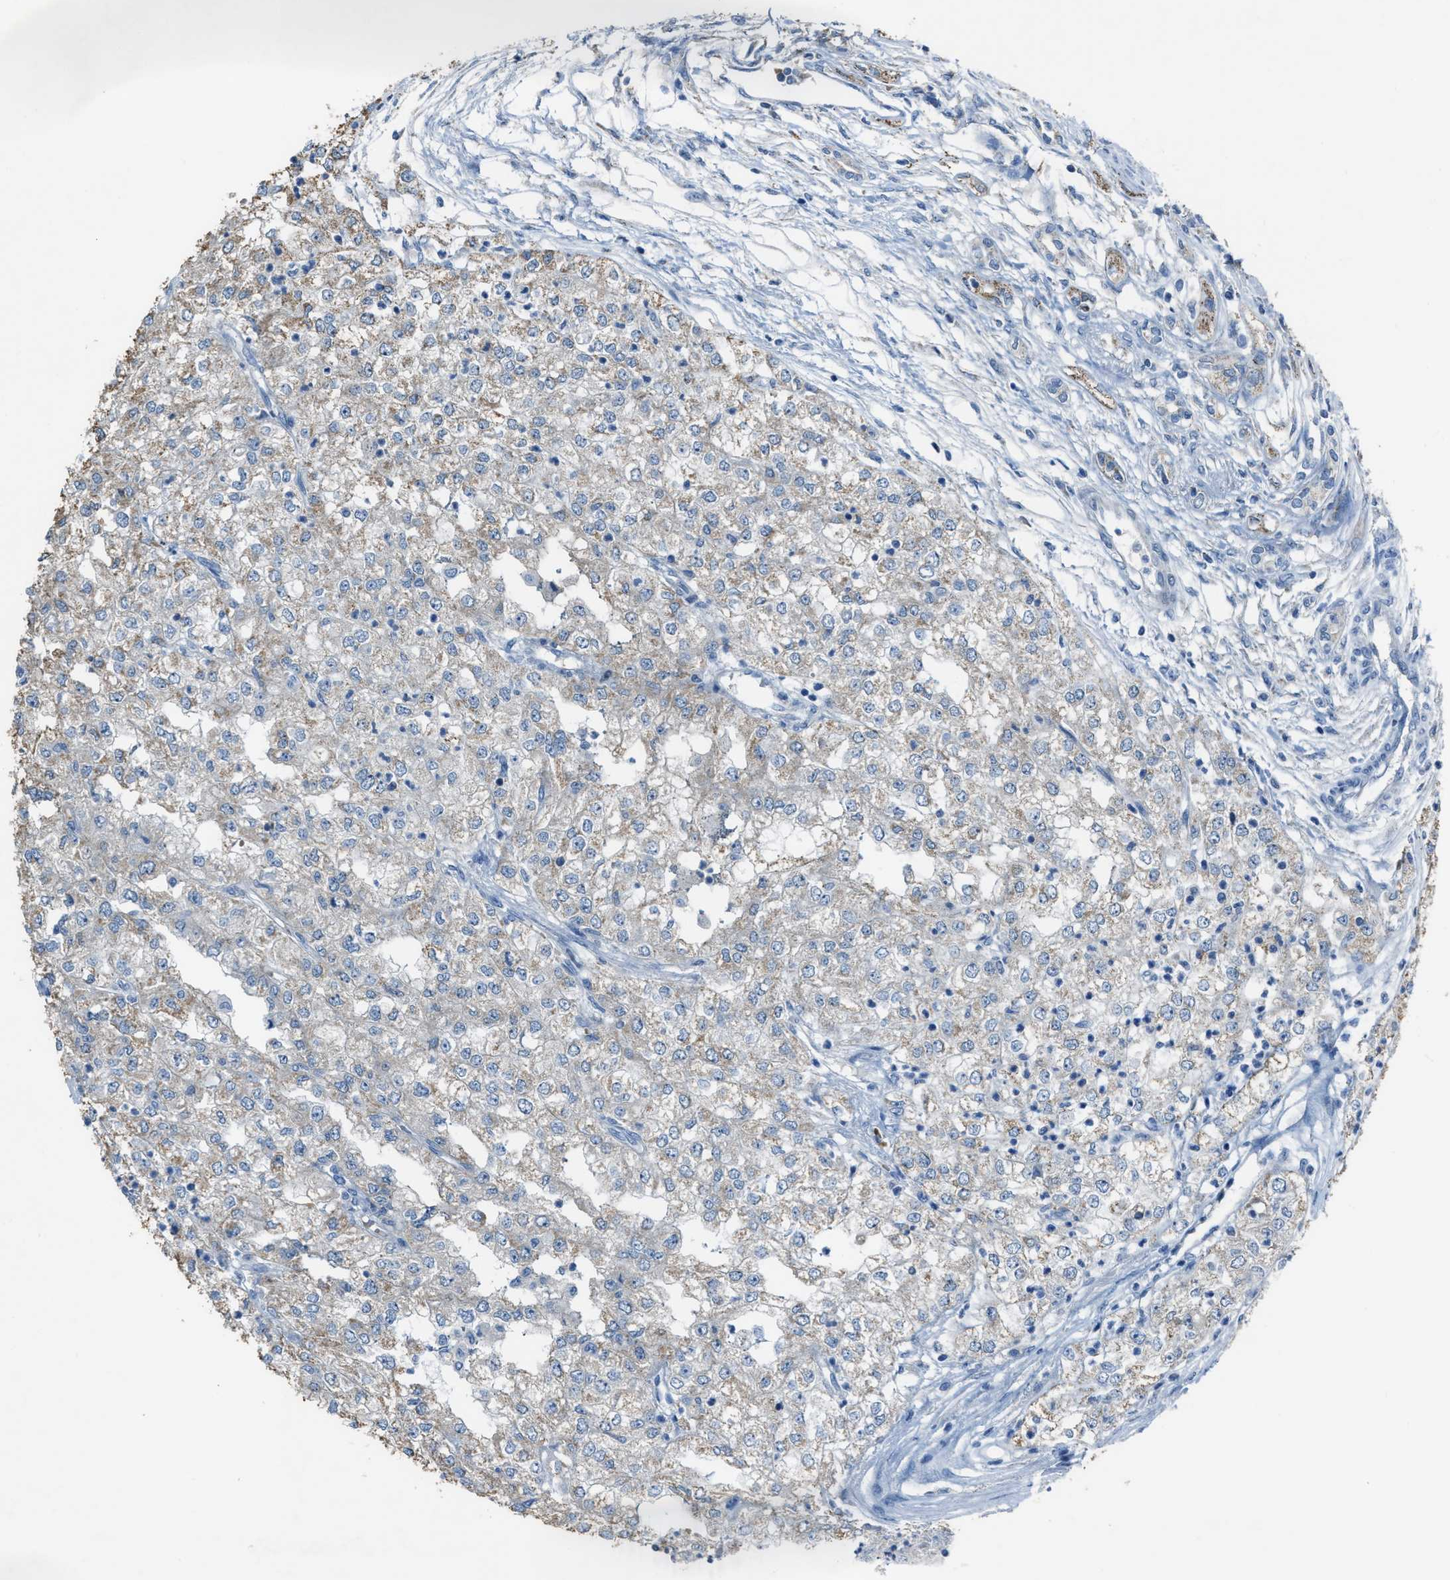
{"staining": {"intensity": "weak", "quantity": "<25%", "location": "cytoplasmic/membranous"}, "tissue": "renal cancer", "cell_type": "Tumor cells", "image_type": "cancer", "snomed": [{"axis": "morphology", "description": "Adenocarcinoma, NOS"}, {"axis": "topography", "description": "Kidney"}], "caption": "IHC of renal cancer displays no positivity in tumor cells.", "gene": "CDON", "patient": {"sex": "female", "age": 54}}